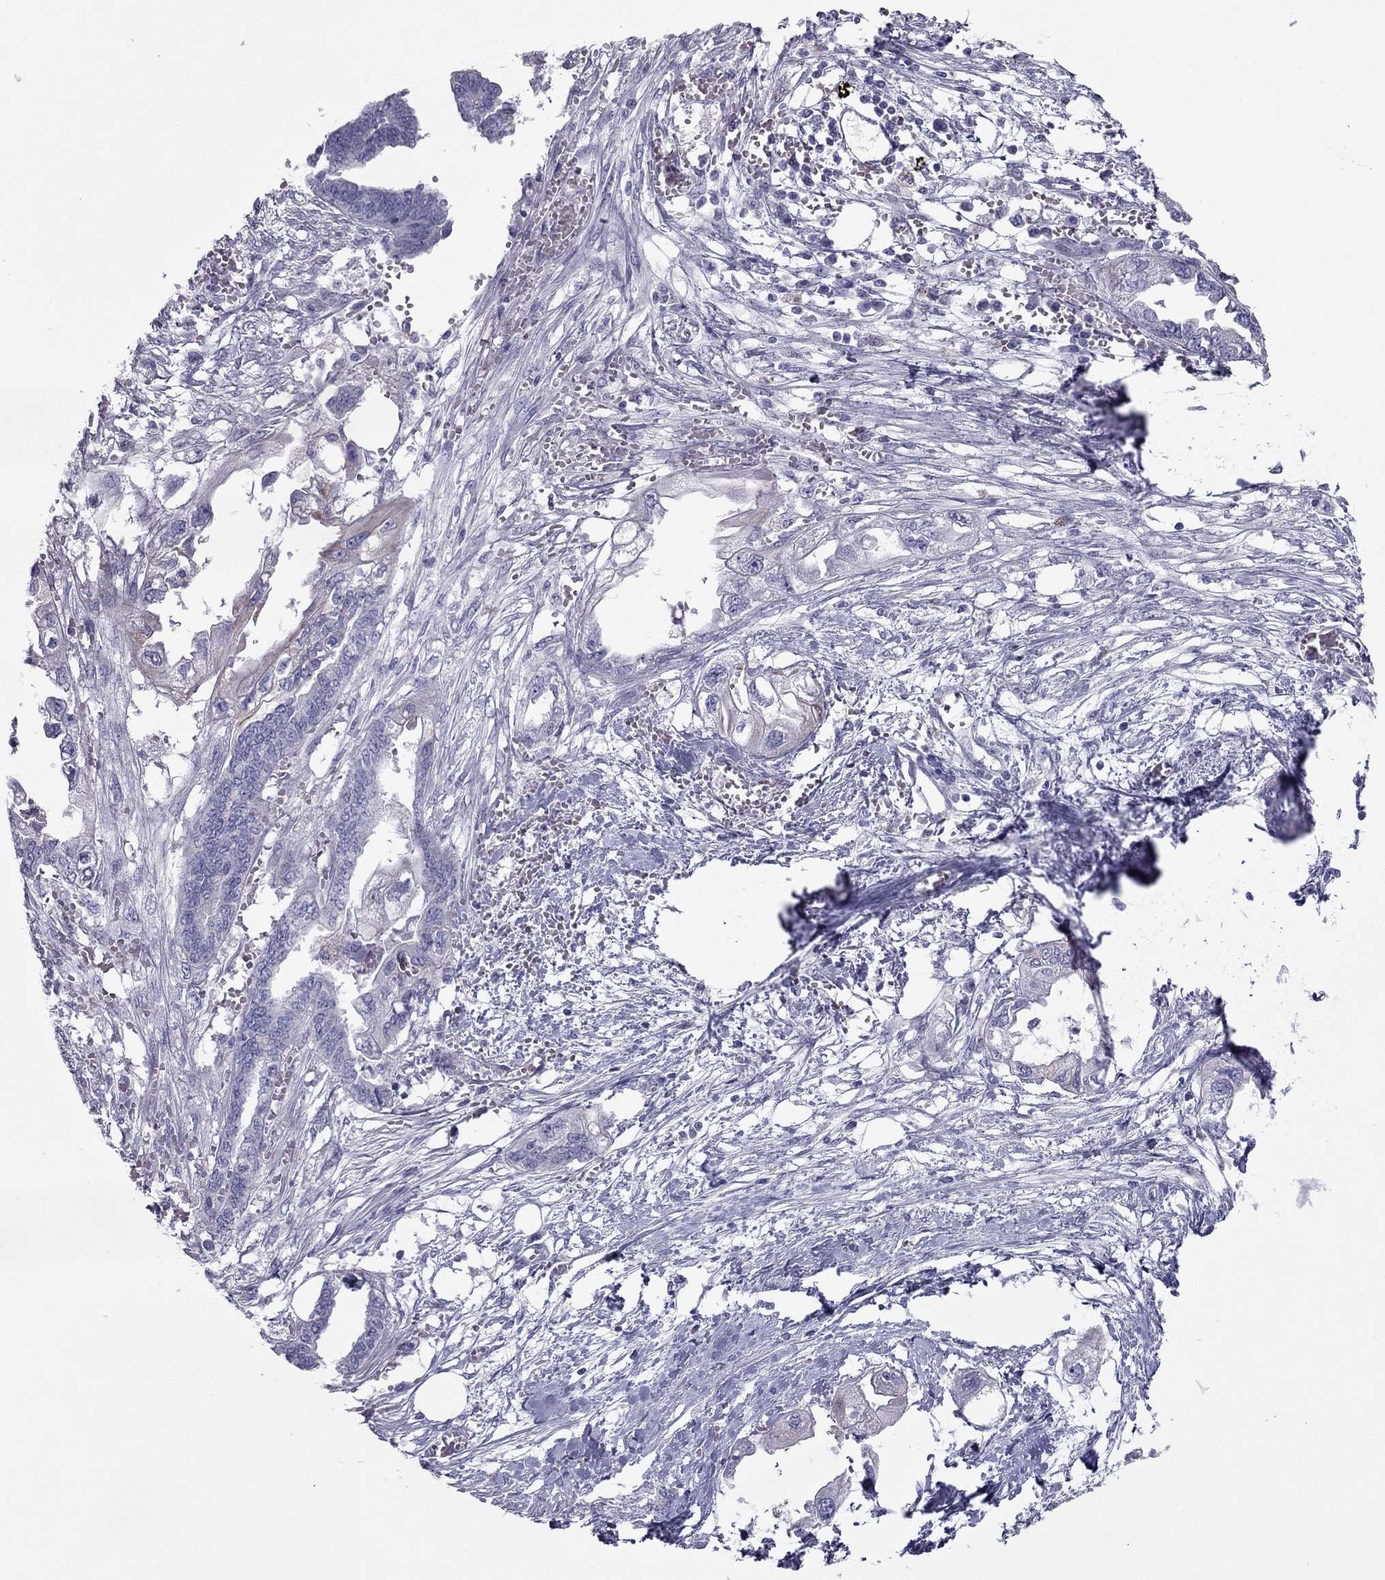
{"staining": {"intensity": "negative", "quantity": "none", "location": "none"}, "tissue": "endometrial cancer", "cell_type": "Tumor cells", "image_type": "cancer", "snomed": [{"axis": "morphology", "description": "Adenocarcinoma, NOS"}, {"axis": "morphology", "description": "Adenocarcinoma, metastatic, NOS"}, {"axis": "topography", "description": "Adipose tissue"}, {"axis": "topography", "description": "Endometrium"}], "caption": "DAB immunohistochemical staining of endometrial adenocarcinoma demonstrates no significant expression in tumor cells.", "gene": "MAEL", "patient": {"sex": "female", "age": 67}}